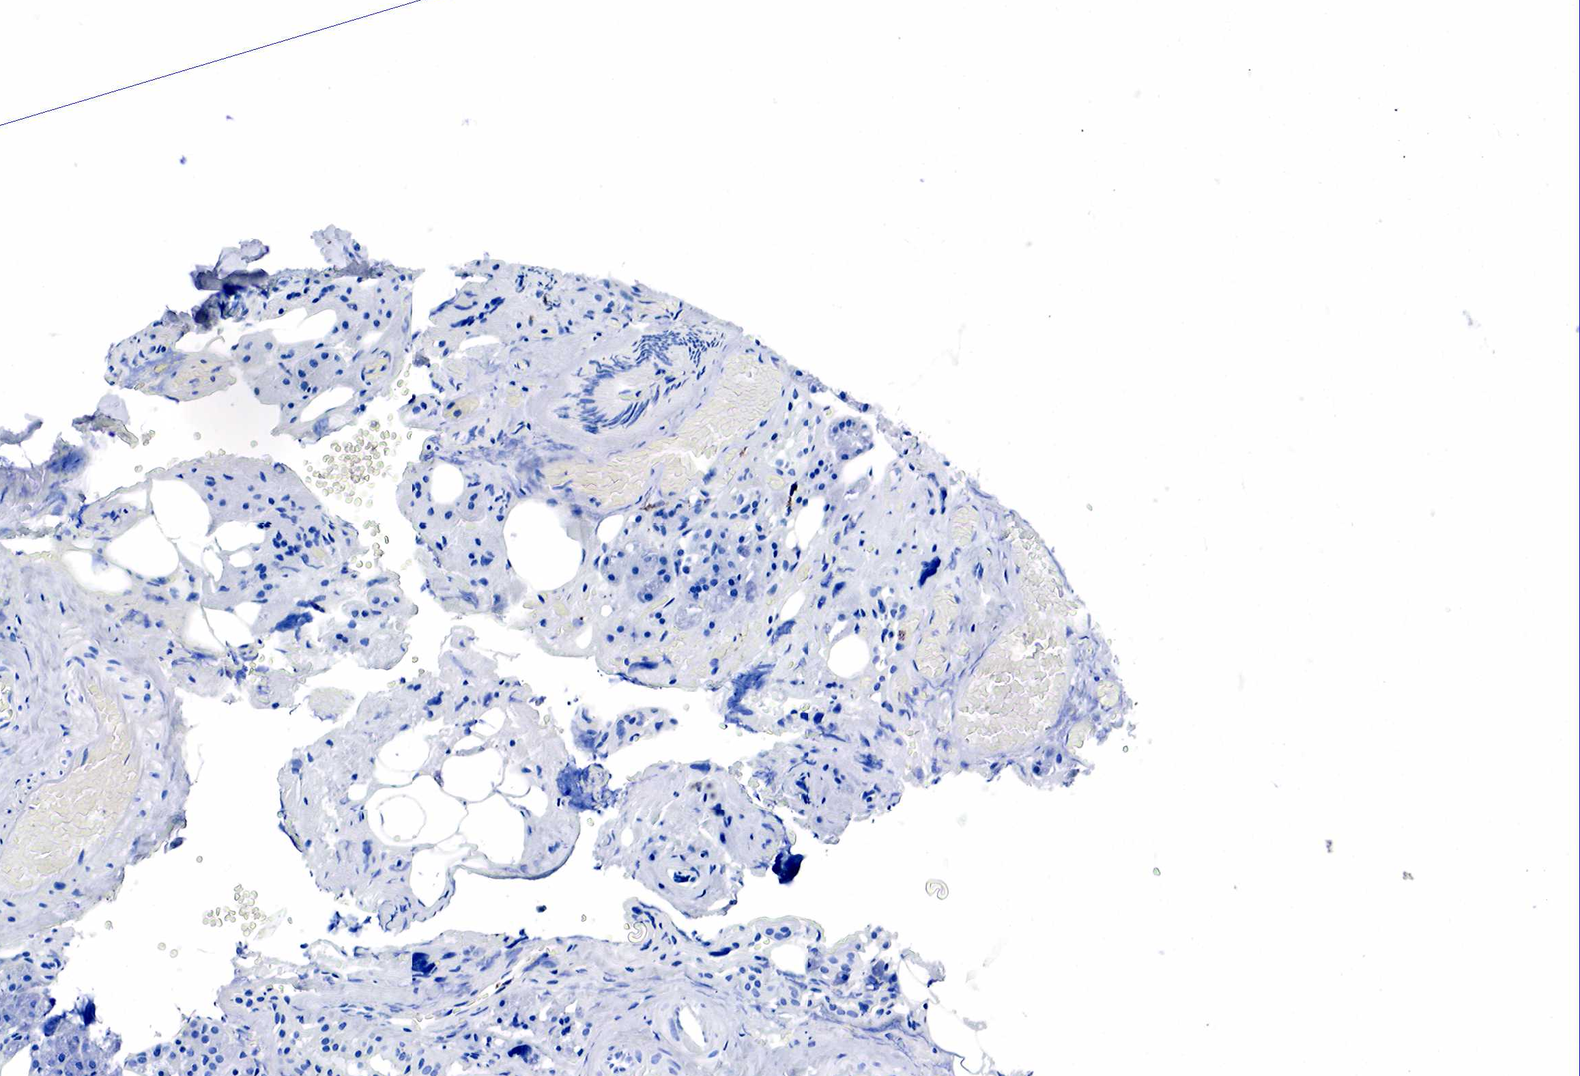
{"staining": {"intensity": "negative", "quantity": "none", "location": "none"}, "tissue": "salivary gland", "cell_type": "Glandular cells", "image_type": "normal", "snomed": [{"axis": "morphology", "description": "Normal tissue, NOS"}, {"axis": "topography", "description": "Salivary gland"}], "caption": "High power microscopy micrograph of an immunohistochemistry (IHC) histopathology image of unremarkable salivary gland, revealing no significant expression in glandular cells.", "gene": "CD68", "patient": {"sex": "female", "age": 55}}